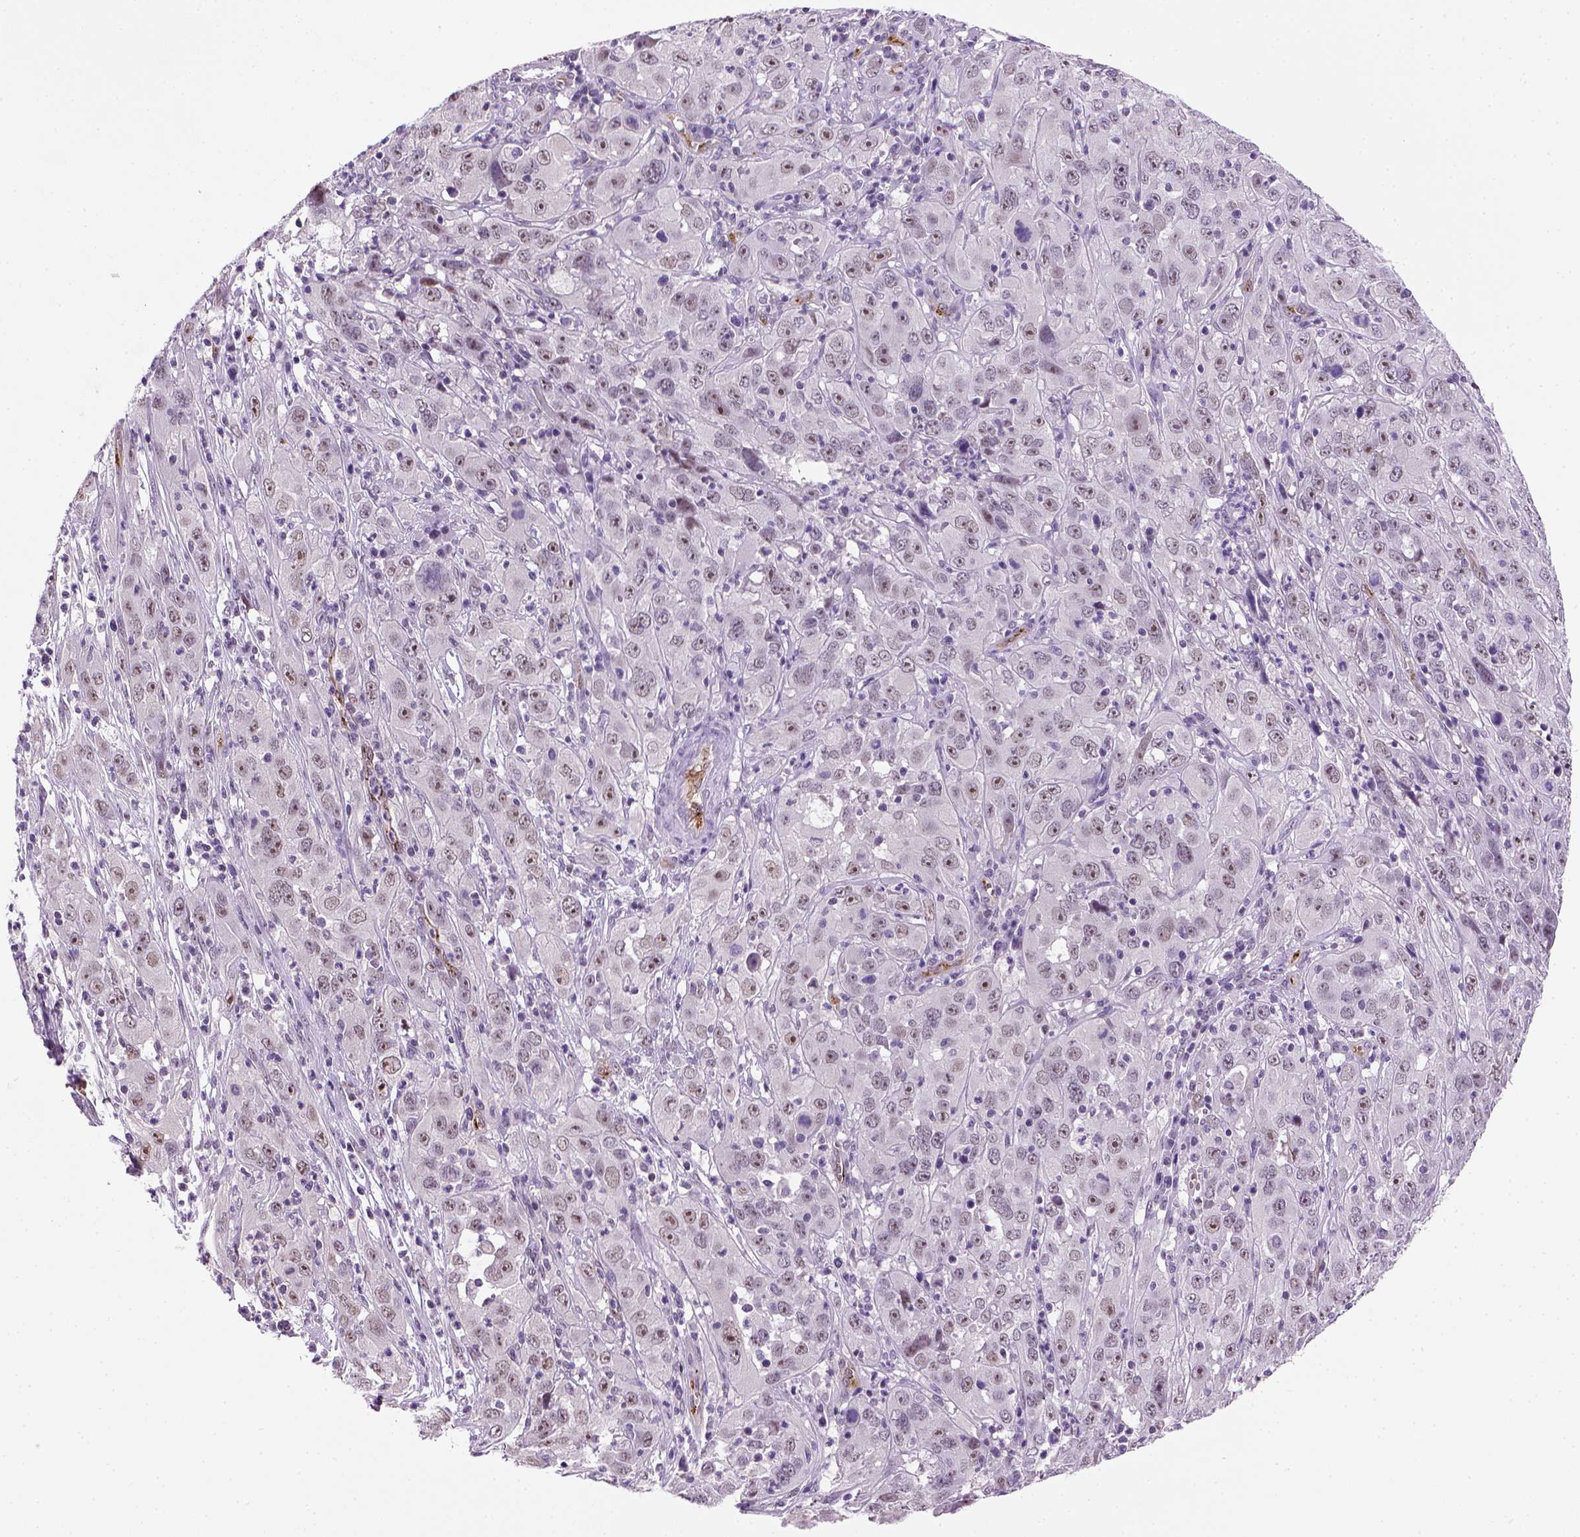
{"staining": {"intensity": "negative", "quantity": "none", "location": "none"}, "tissue": "cervical cancer", "cell_type": "Tumor cells", "image_type": "cancer", "snomed": [{"axis": "morphology", "description": "Squamous cell carcinoma, NOS"}, {"axis": "topography", "description": "Cervix"}], "caption": "Immunohistochemical staining of human squamous cell carcinoma (cervical) displays no significant expression in tumor cells. (Stains: DAB (3,3'-diaminobenzidine) immunohistochemistry (IHC) with hematoxylin counter stain, Microscopy: brightfield microscopy at high magnification).", "gene": "VWF", "patient": {"sex": "female", "age": 32}}